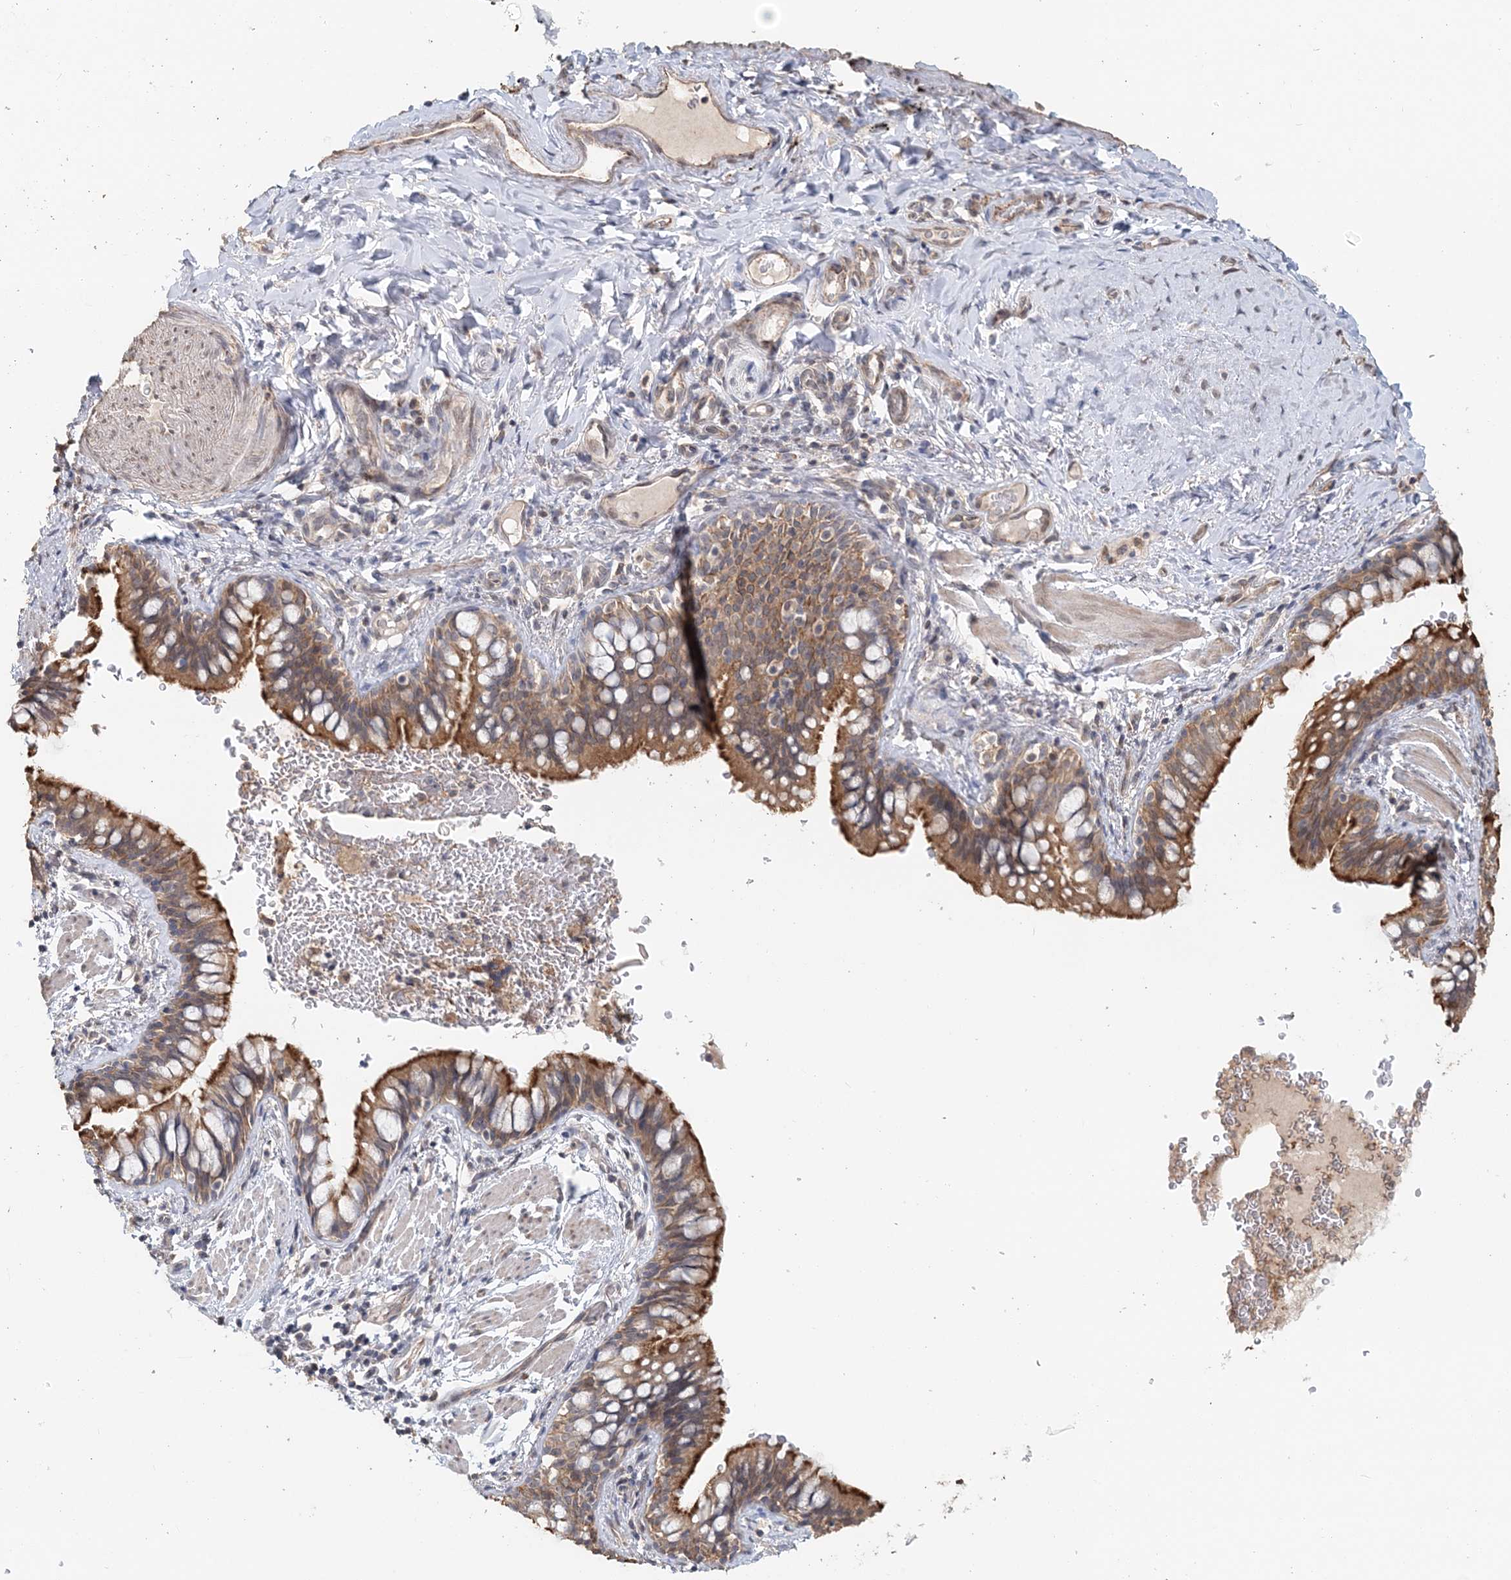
{"staining": {"intensity": "strong", "quantity": ">75%", "location": "cytoplasmic/membranous"}, "tissue": "bronchus", "cell_type": "Respiratory epithelial cells", "image_type": "normal", "snomed": [{"axis": "morphology", "description": "Normal tissue, NOS"}, {"axis": "topography", "description": "Cartilage tissue"}, {"axis": "topography", "description": "Bronchus"}], "caption": "About >75% of respiratory epithelial cells in unremarkable human bronchus show strong cytoplasmic/membranous protein expression as visualized by brown immunohistochemical staining.", "gene": "FBXO38", "patient": {"sex": "female", "age": 36}}